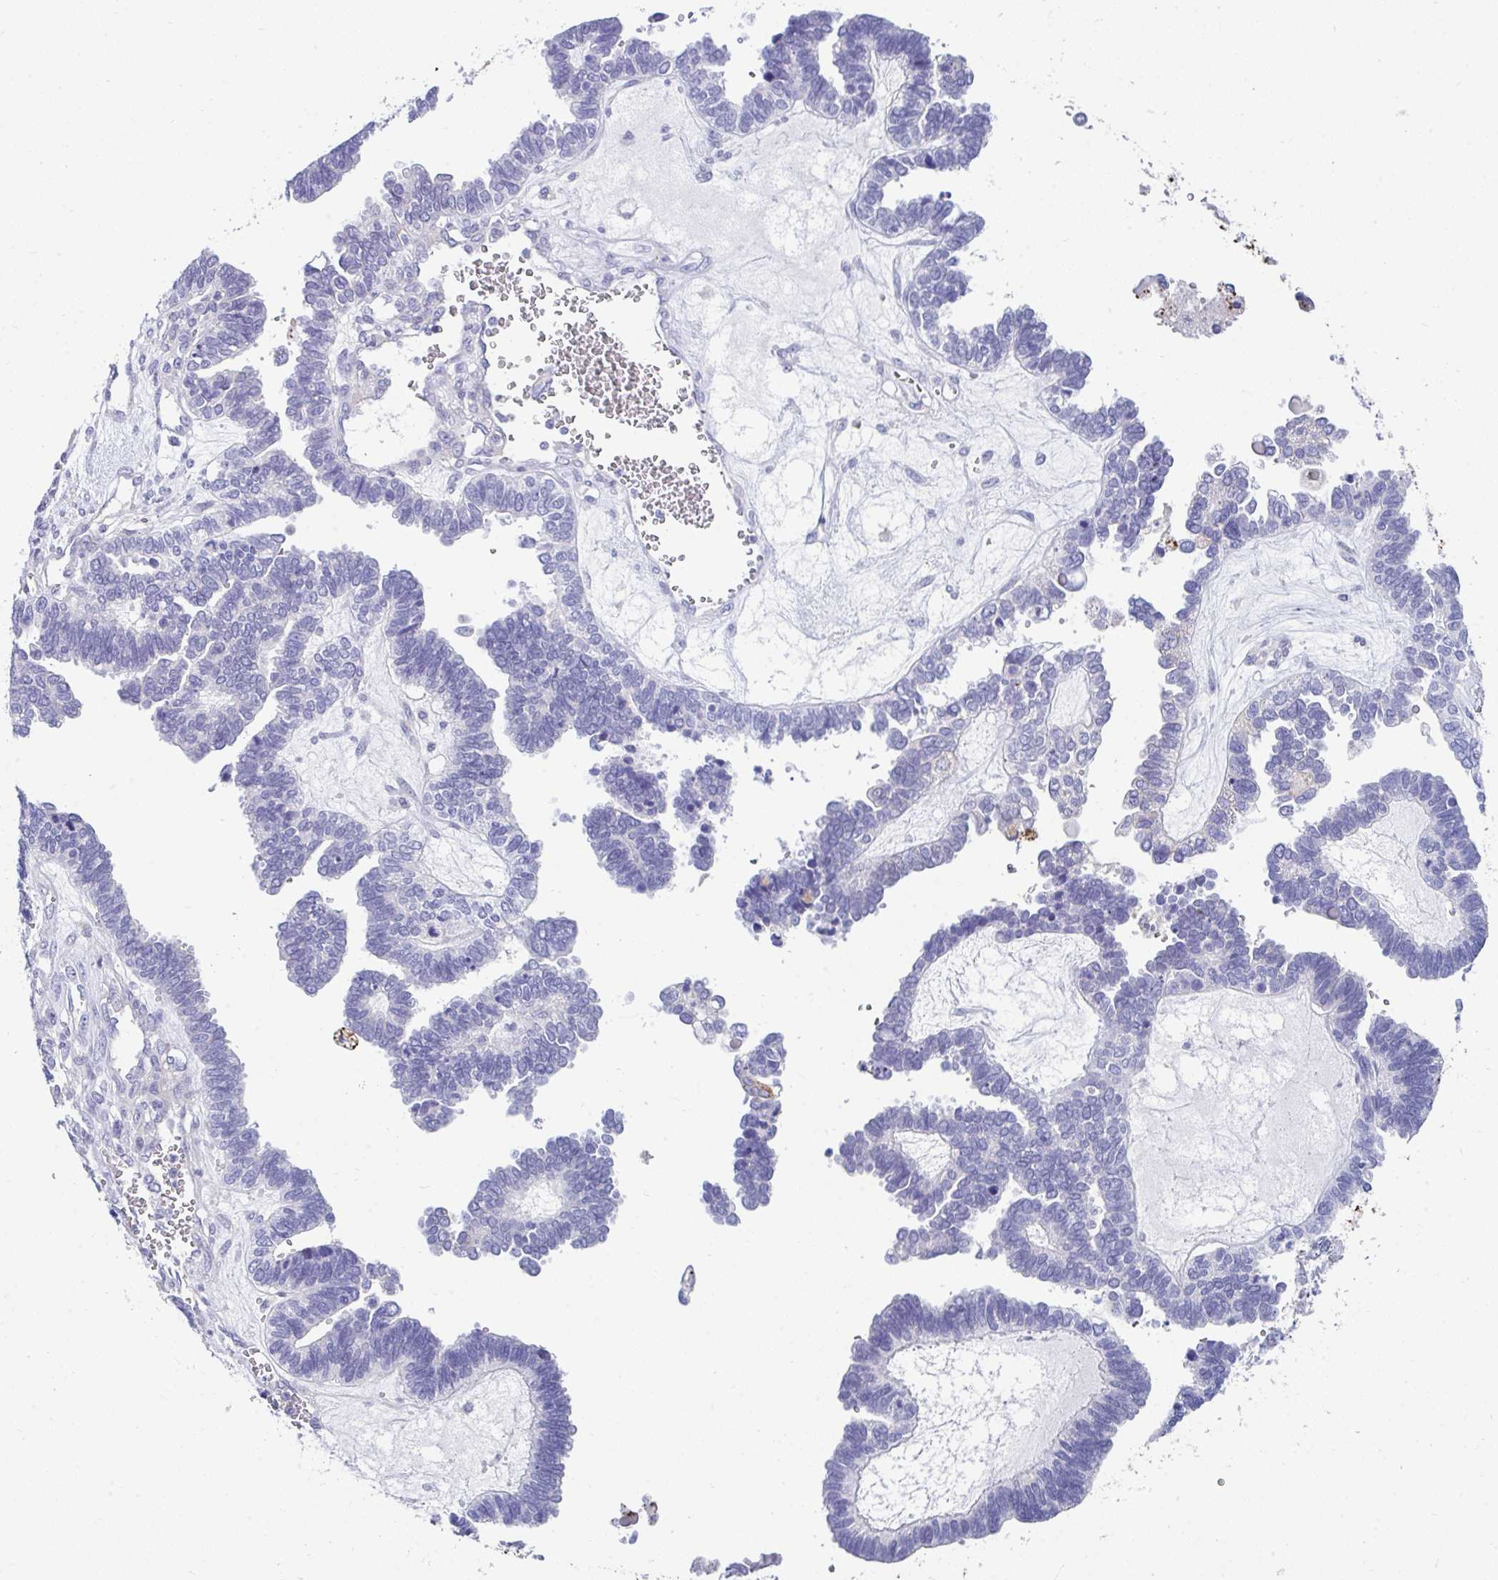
{"staining": {"intensity": "negative", "quantity": "none", "location": "none"}, "tissue": "ovarian cancer", "cell_type": "Tumor cells", "image_type": "cancer", "snomed": [{"axis": "morphology", "description": "Cystadenocarcinoma, serous, NOS"}, {"axis": "topography", "description": "Ovary"}], "caption": "High power microscopy image of an immunohistochemistry (IHC) photomicrograph of serous cystadenocarcinoma (ovarian), revealing no significant expression in tumor cells. (Stains: DAB immunohistochemistry (IHC) with hematoxylin counter stain, Microscopy: brightfield microscopy at high magnification).", "gene": "ZNF33A", "patient": {"sex": "female", "age": 51}}